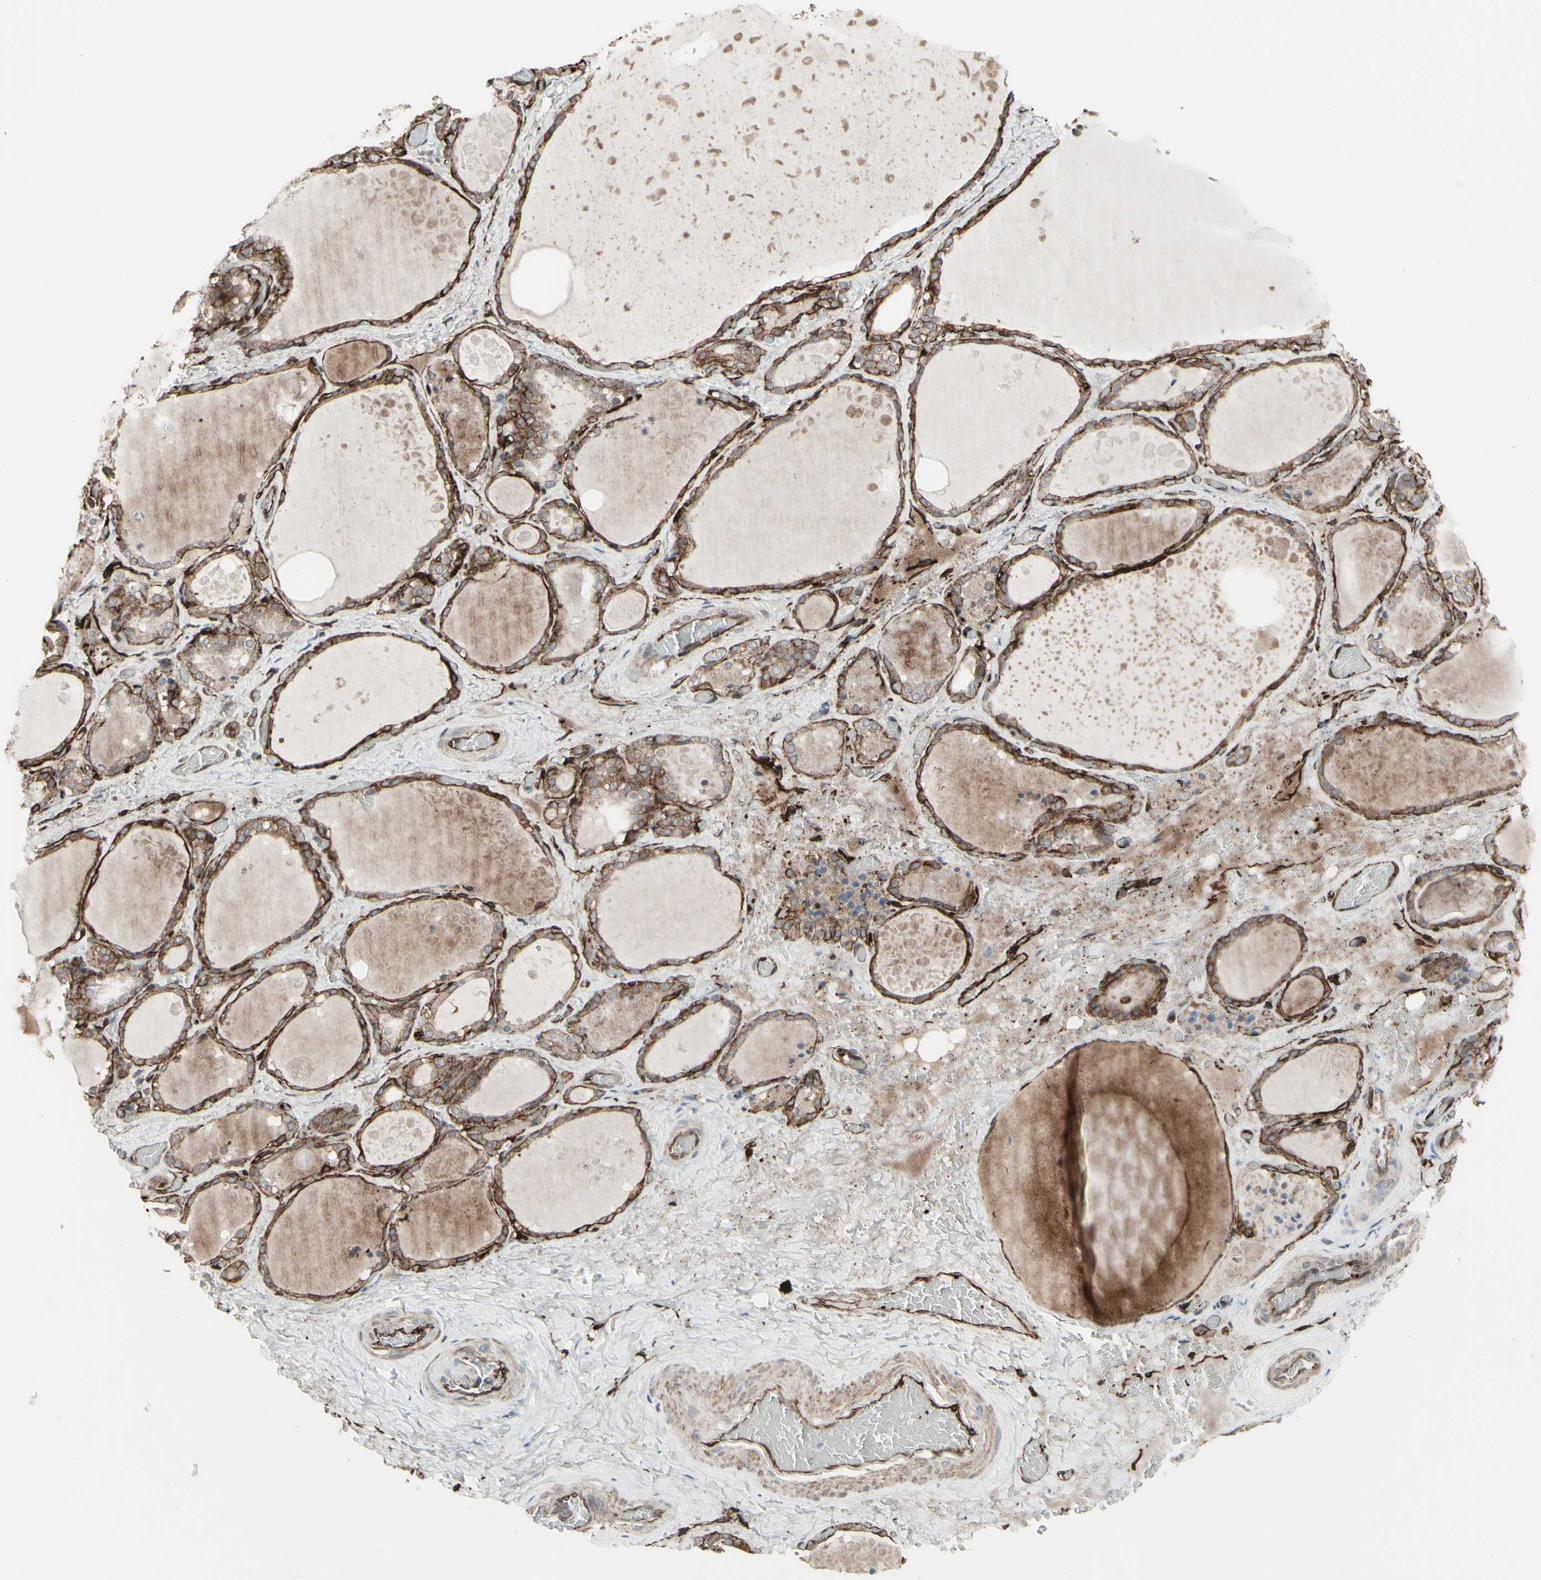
{"staining": {"intensity": "moderate", "quantity": ">75%", "location": "cytoplasmic/membranous"}, "tissue": "thyroid gland", "cell_type": "Glandular cells", "image_type": "normal", "snomed": [{"axis": "morphology", "description": "Normal tissue, NOS"}, {"axis": "topography", "description": "Thyroid gland"}], "caption": "Immunohistochemical staining of unremarkable human thyroid gland reveals medium levels of moderate cytoplasmic/membranous expression in about >75% of glandular cells.", "gene": "DTX3L", "patient": {"sex": "male", "age": 61}}